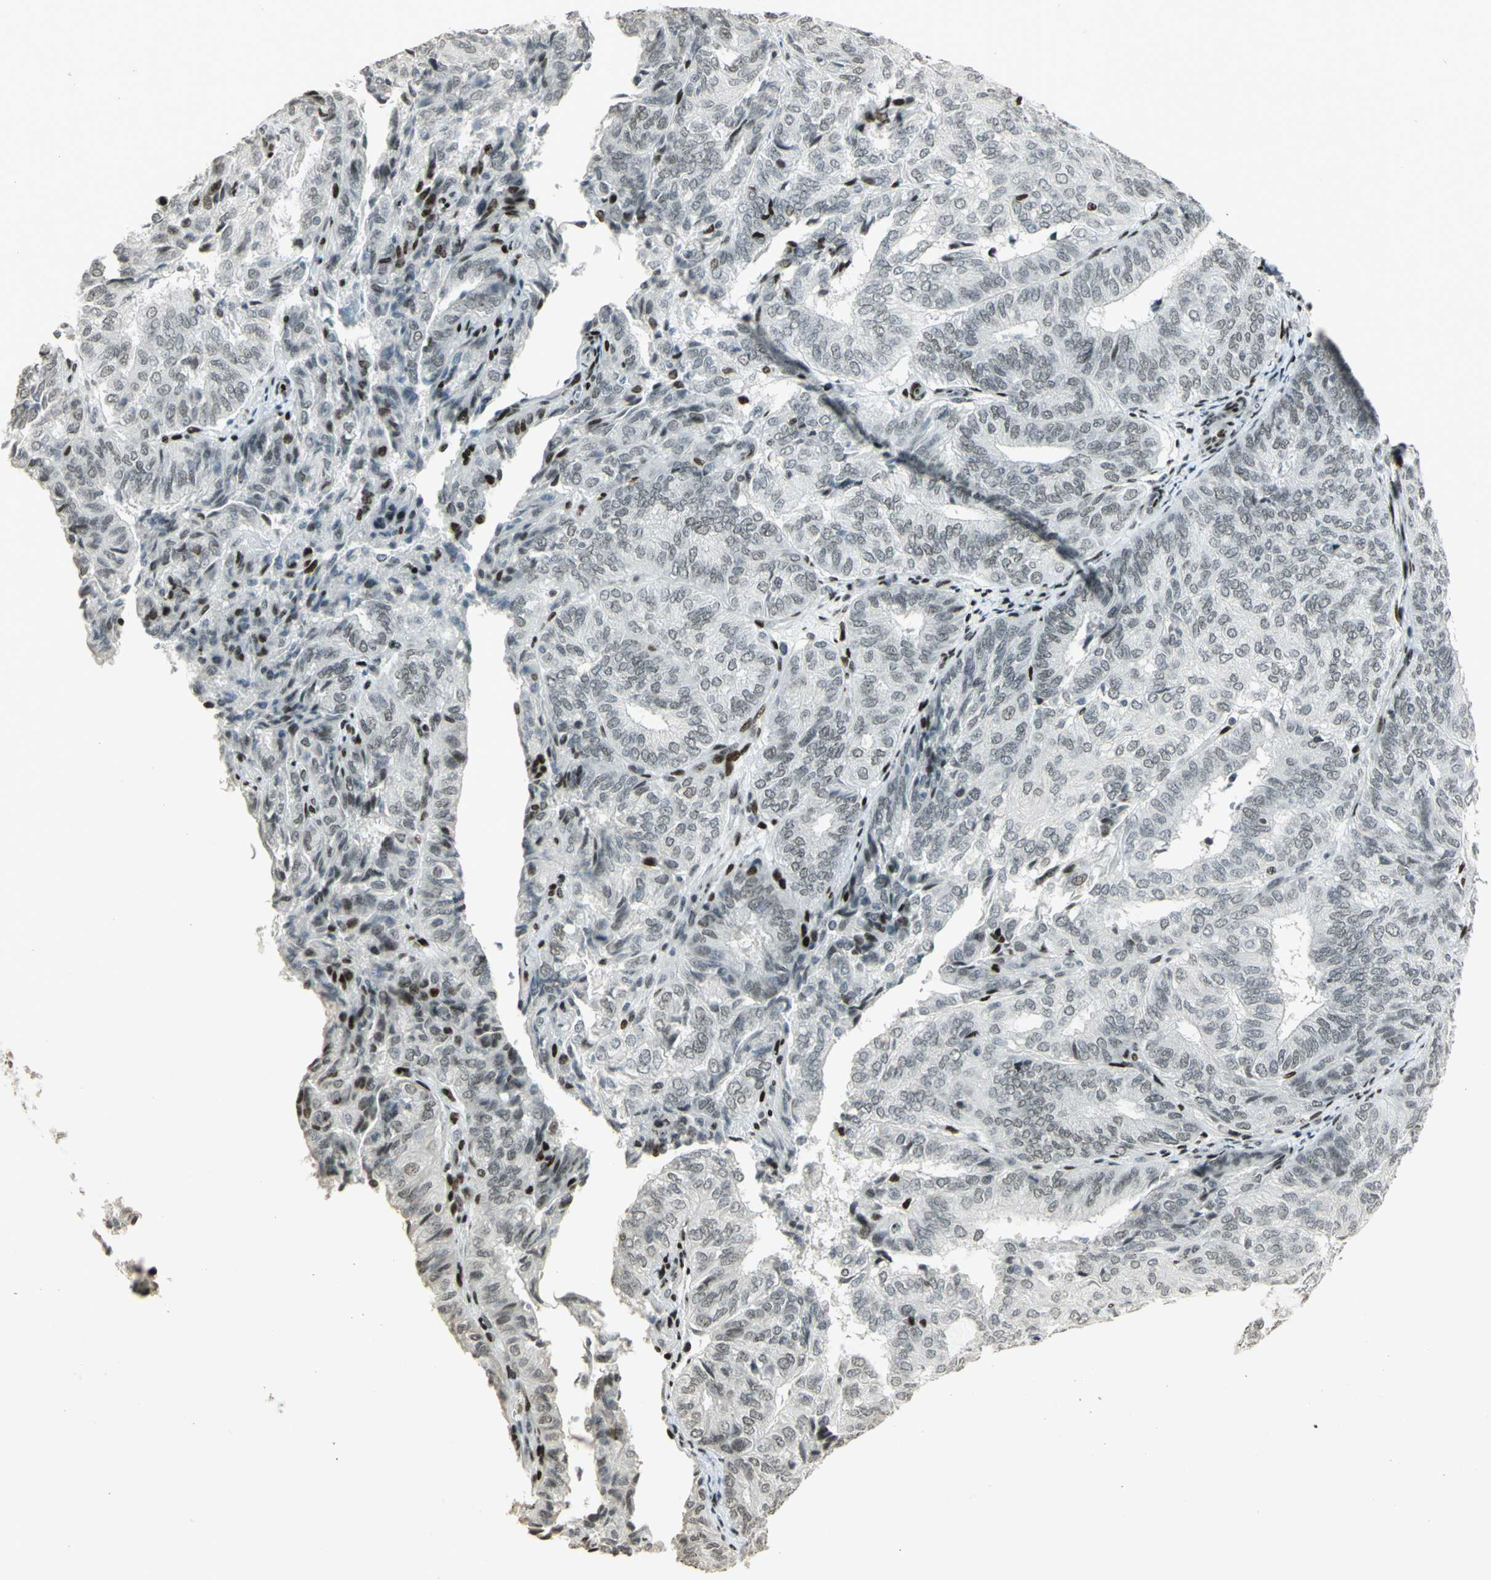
{"staining": {"intensity": "weak", "quantity": "<25%", "location": "nuclear"}, "tissue": "endometrial cancer", "cell_type": "Tumor cells", "image_type": "cancer", "snomed": [{"axis": "morphology", "description": "Adenocarcinoma, NOS"}, {"axis": "topography", "description": "Uterus"}], "caption": "High power microscopy micrograph of an immunohistochemistry image of adenocarcinoma (endometrial), revealing no significant staining in tumor cells.", "gene": "KDM1A", "patient": {"sex": "female", "age": 60}}